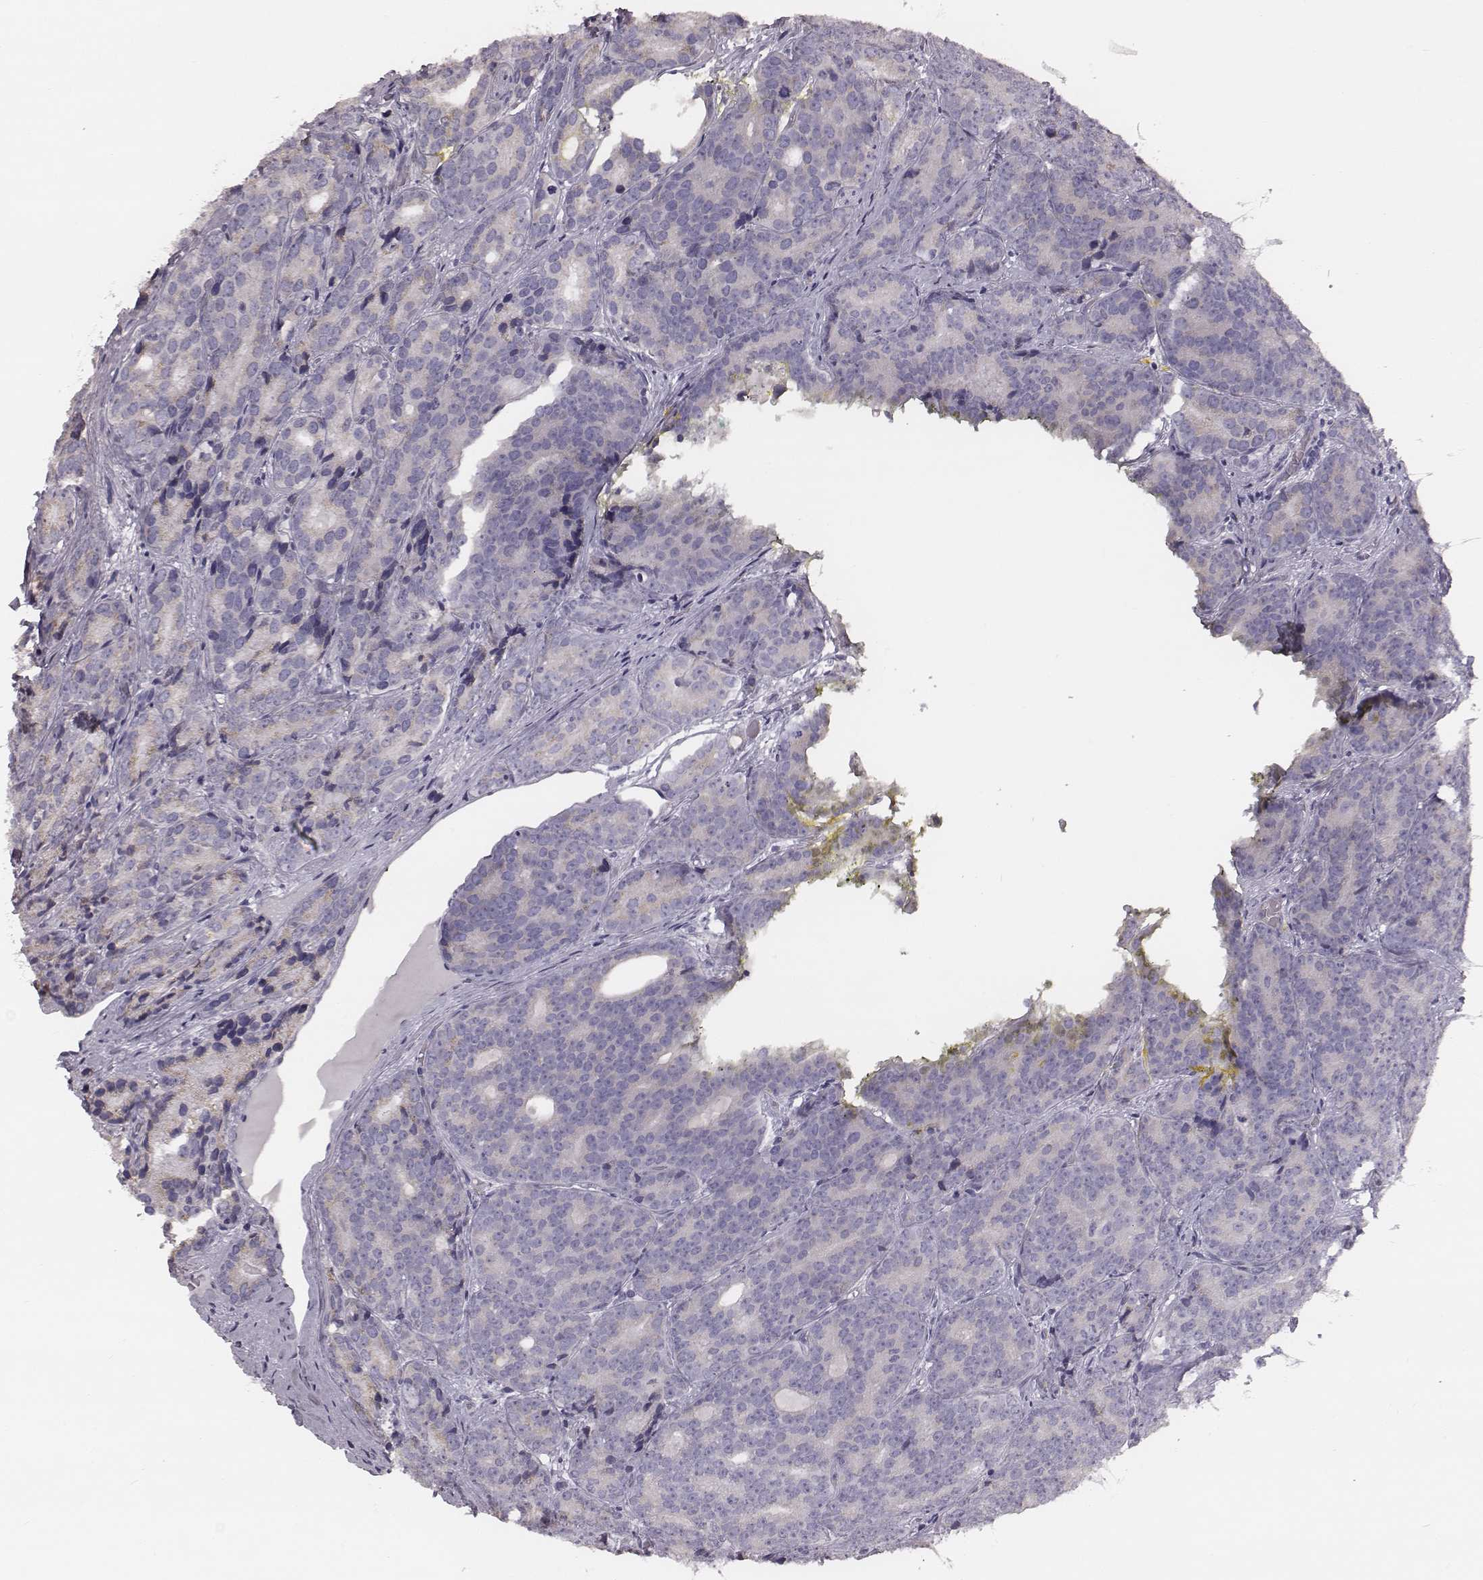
{"staining": {"intensity": "negative", "quantity": "none", "location": "none"}, "tissue": "prostate cancer", "cell_type": "Tumor cells", "image_type": "cancer", "snomed": [{"axis": "morphology", "description": "Adenocarcinoma, NOS"}, {"axis": "topography", "description": "Prostate"}], "caption": "There is no significant positivity in tumor cells of prostate adenocarcinoma.", "gene": "C6orf58", "patient": {"sex": "male", "age": 71}}